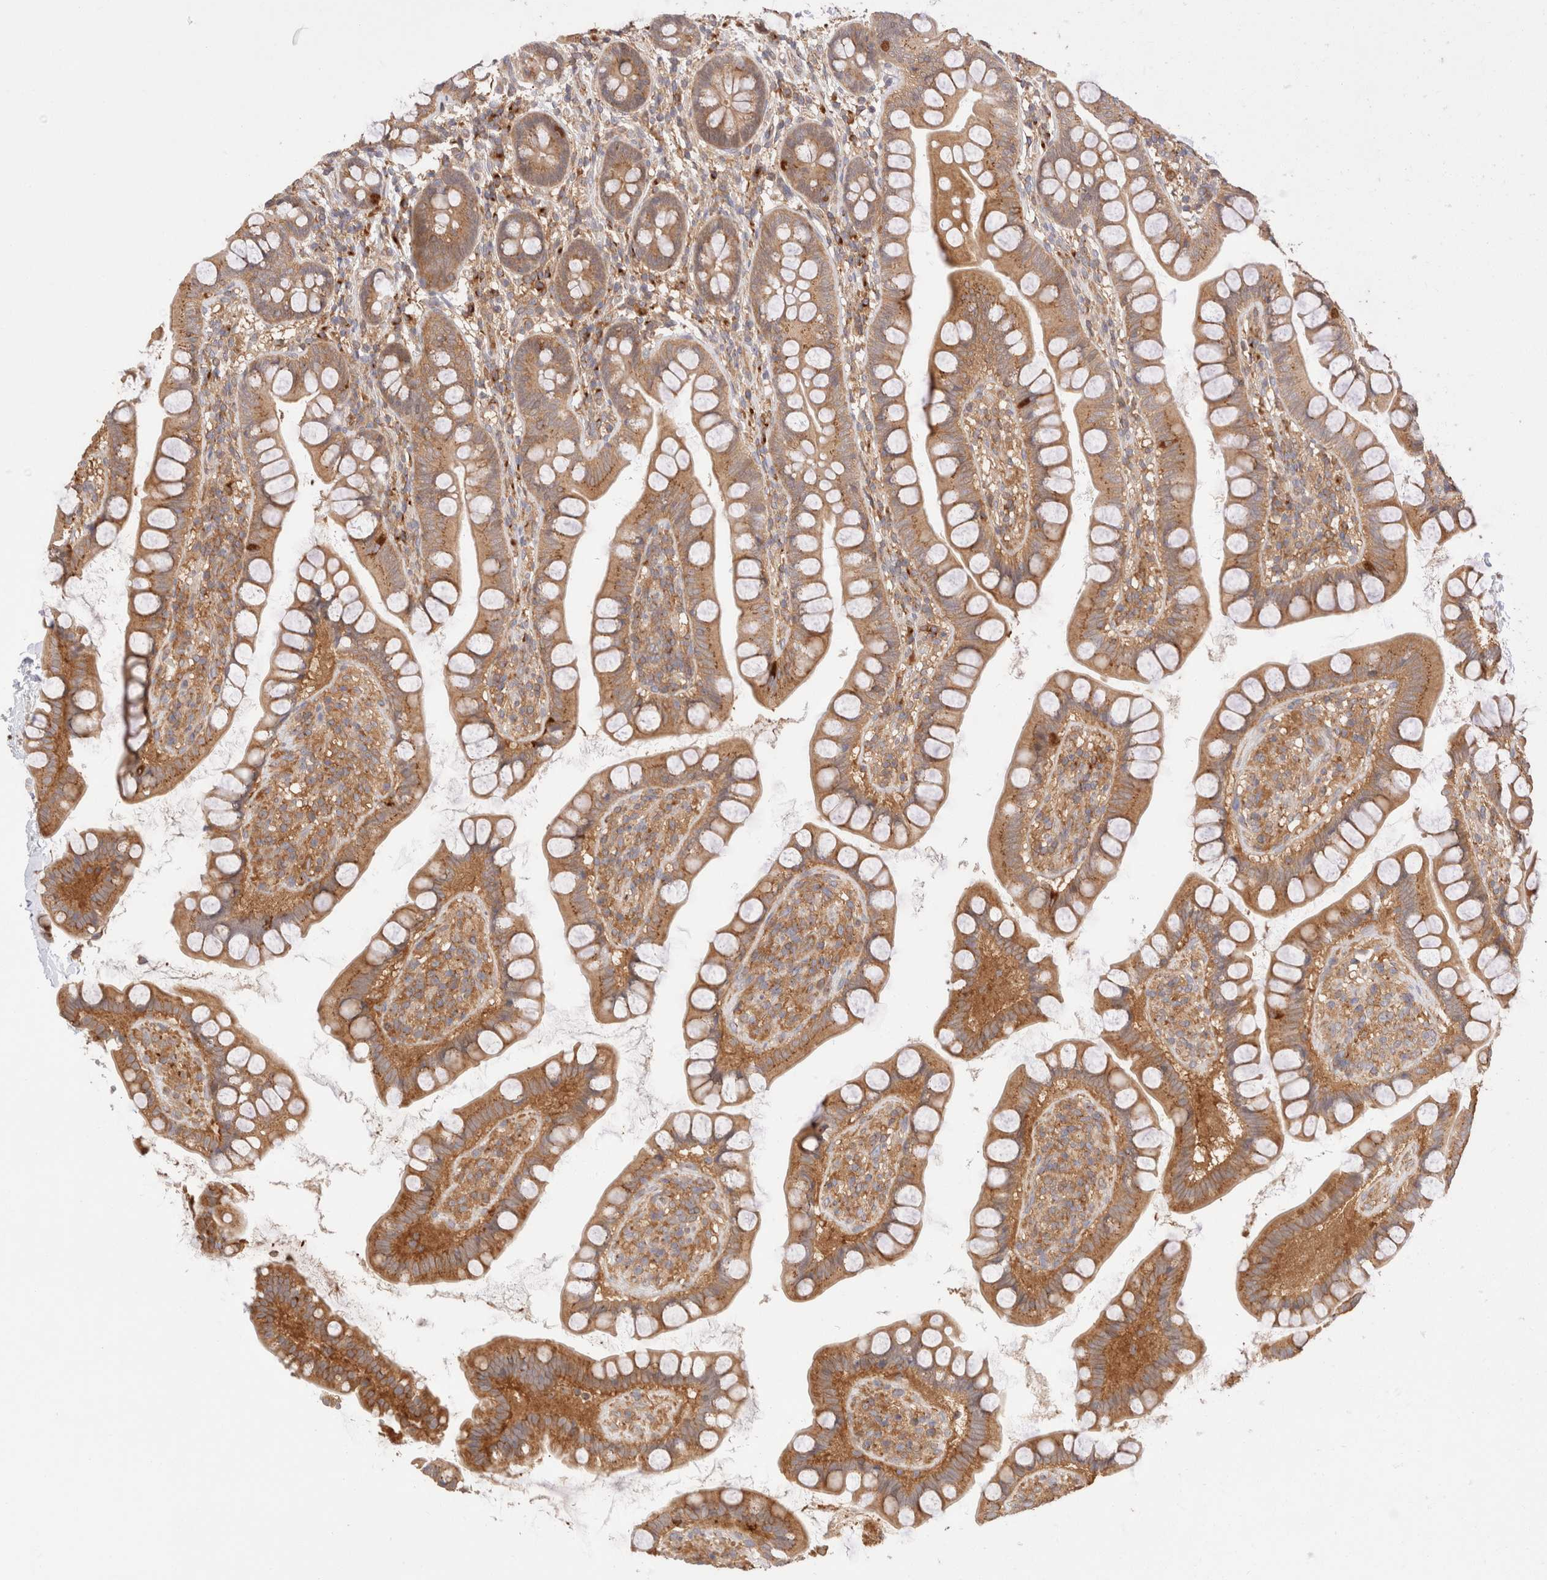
{"staining": {"intensity": "moderate", "quantity": ">75%", "location": "cytoplasmic/membranous"}, "tissue": "small intestine", "cell_type": "Glandular cells", "image_type": "normal", "snomed": [{"axis": "morphology", "description": "Normal tissue, NOS"}, {"axis": "topography", "description": "Small intestine"}], "caption": "Immunohistochemistry photomicrograph of unremarkable small intestine: human small intestine stained using IHC reveals medium levels of moderate protein expression localized specifically in the cytoplasmic/membranous of glandular cells, appearing as a cytoplasmic/membranous brown color.", "gene": "RABEP1", "patient": {"sex": "female", "age": 84}}